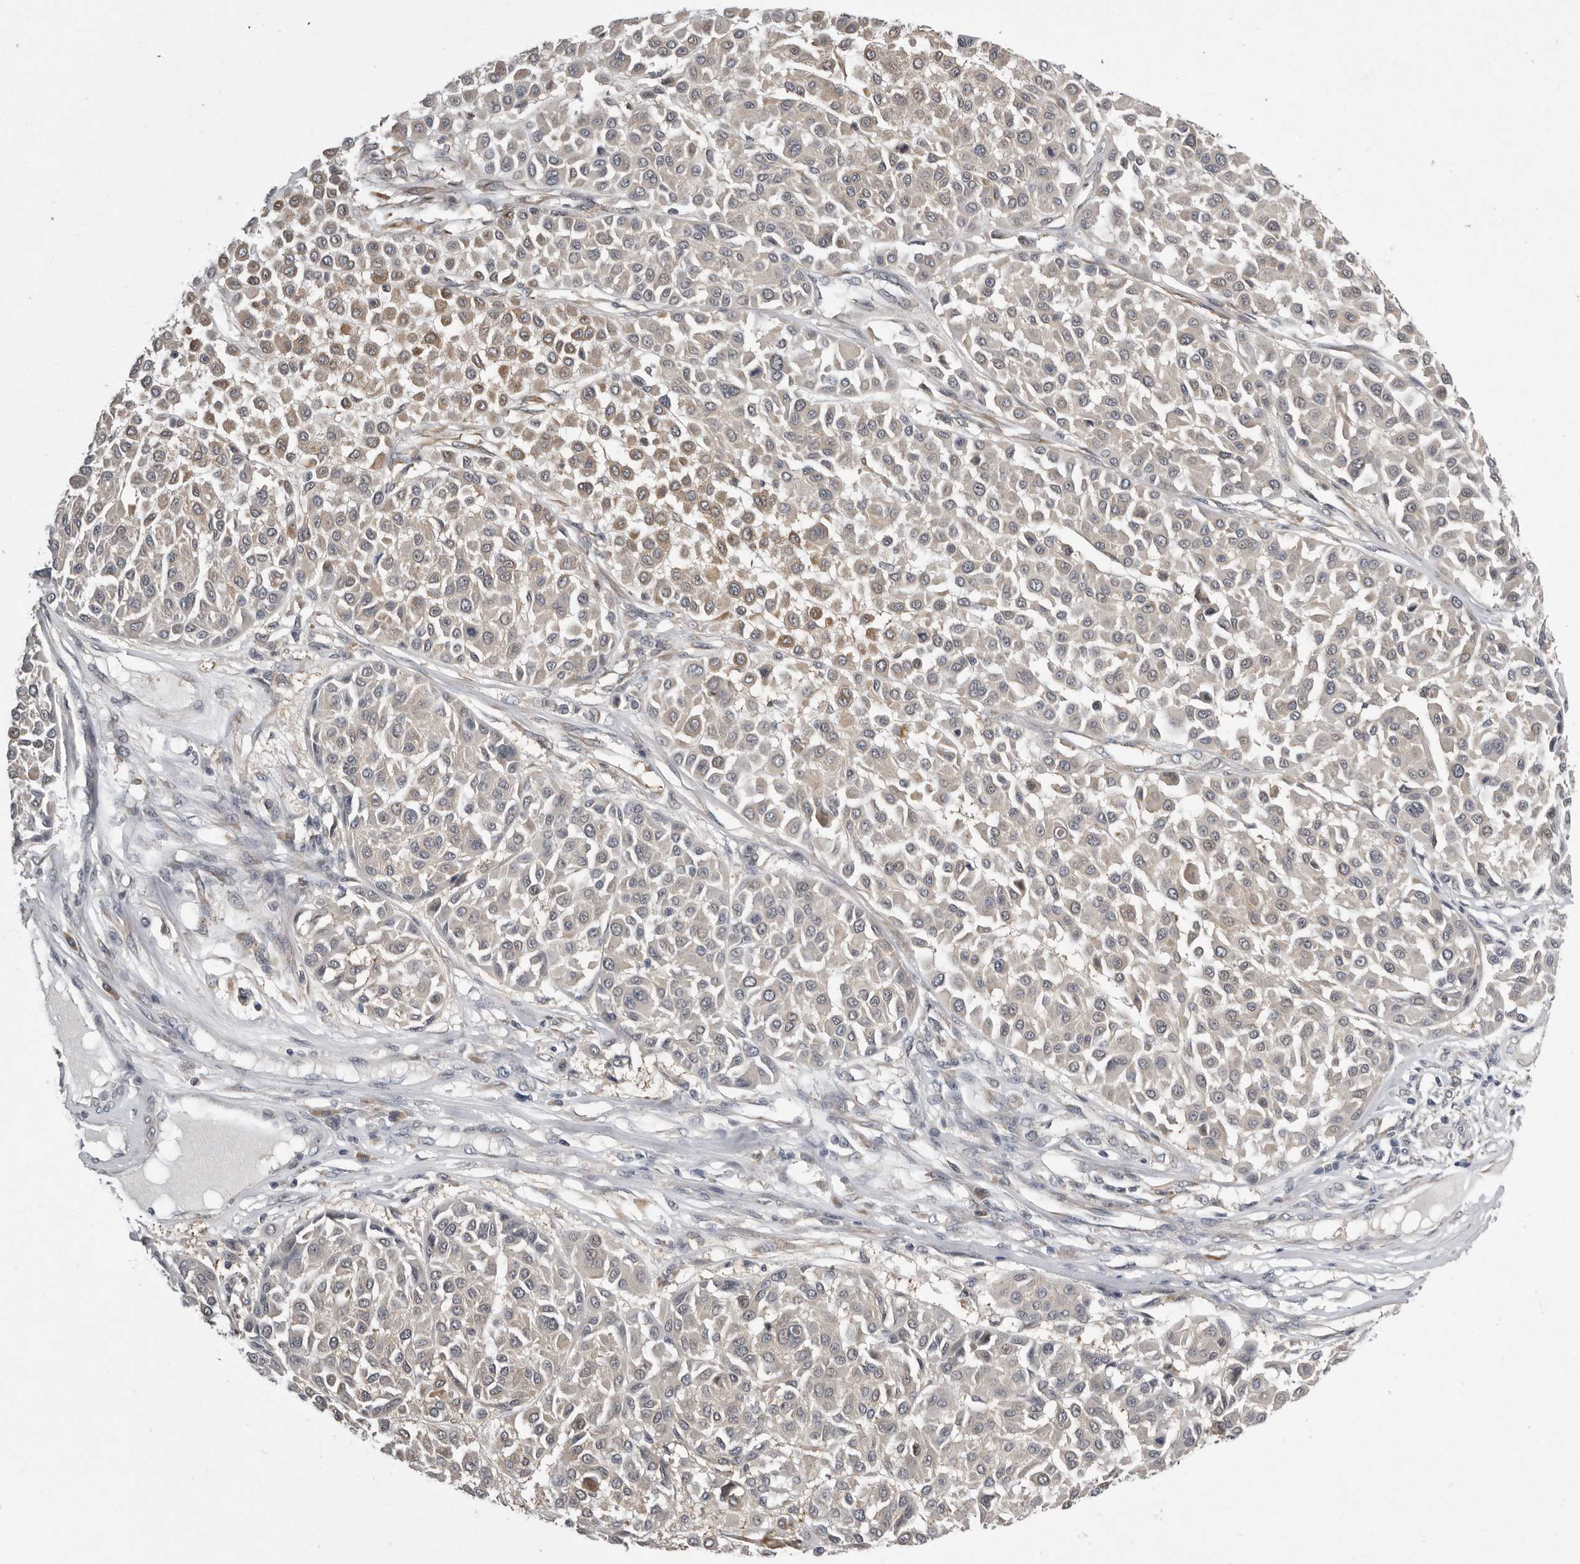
{"staining": {"intensity": "weak", "quantity": "25%-75%", "location": "cytoplasmic/membranous"}, "tissue": "melanoma", "cell_type": "Tumor cells", "image_type": "cancer", "snomed": [{"axis": "morphology", "description": "Malignant melanoma, Metastatic site"}, {"axis": "topography", "description": "Soft tissue"}], "caption": "Malignant melanoma (metastatic site) tissue reveals weak cytoplasmic/membranous expression in approximately 25%-75% of tumor cells, visualized by immunohistochemistry. The protein is stained brown, and the nuclei are stained in blue (DAB (3,3'-diaminobenzidine) IHC with brightfield microscopy, high magnification).", "gene": "RALGPS2", "patient": {"sex": "male", "age": 41}}